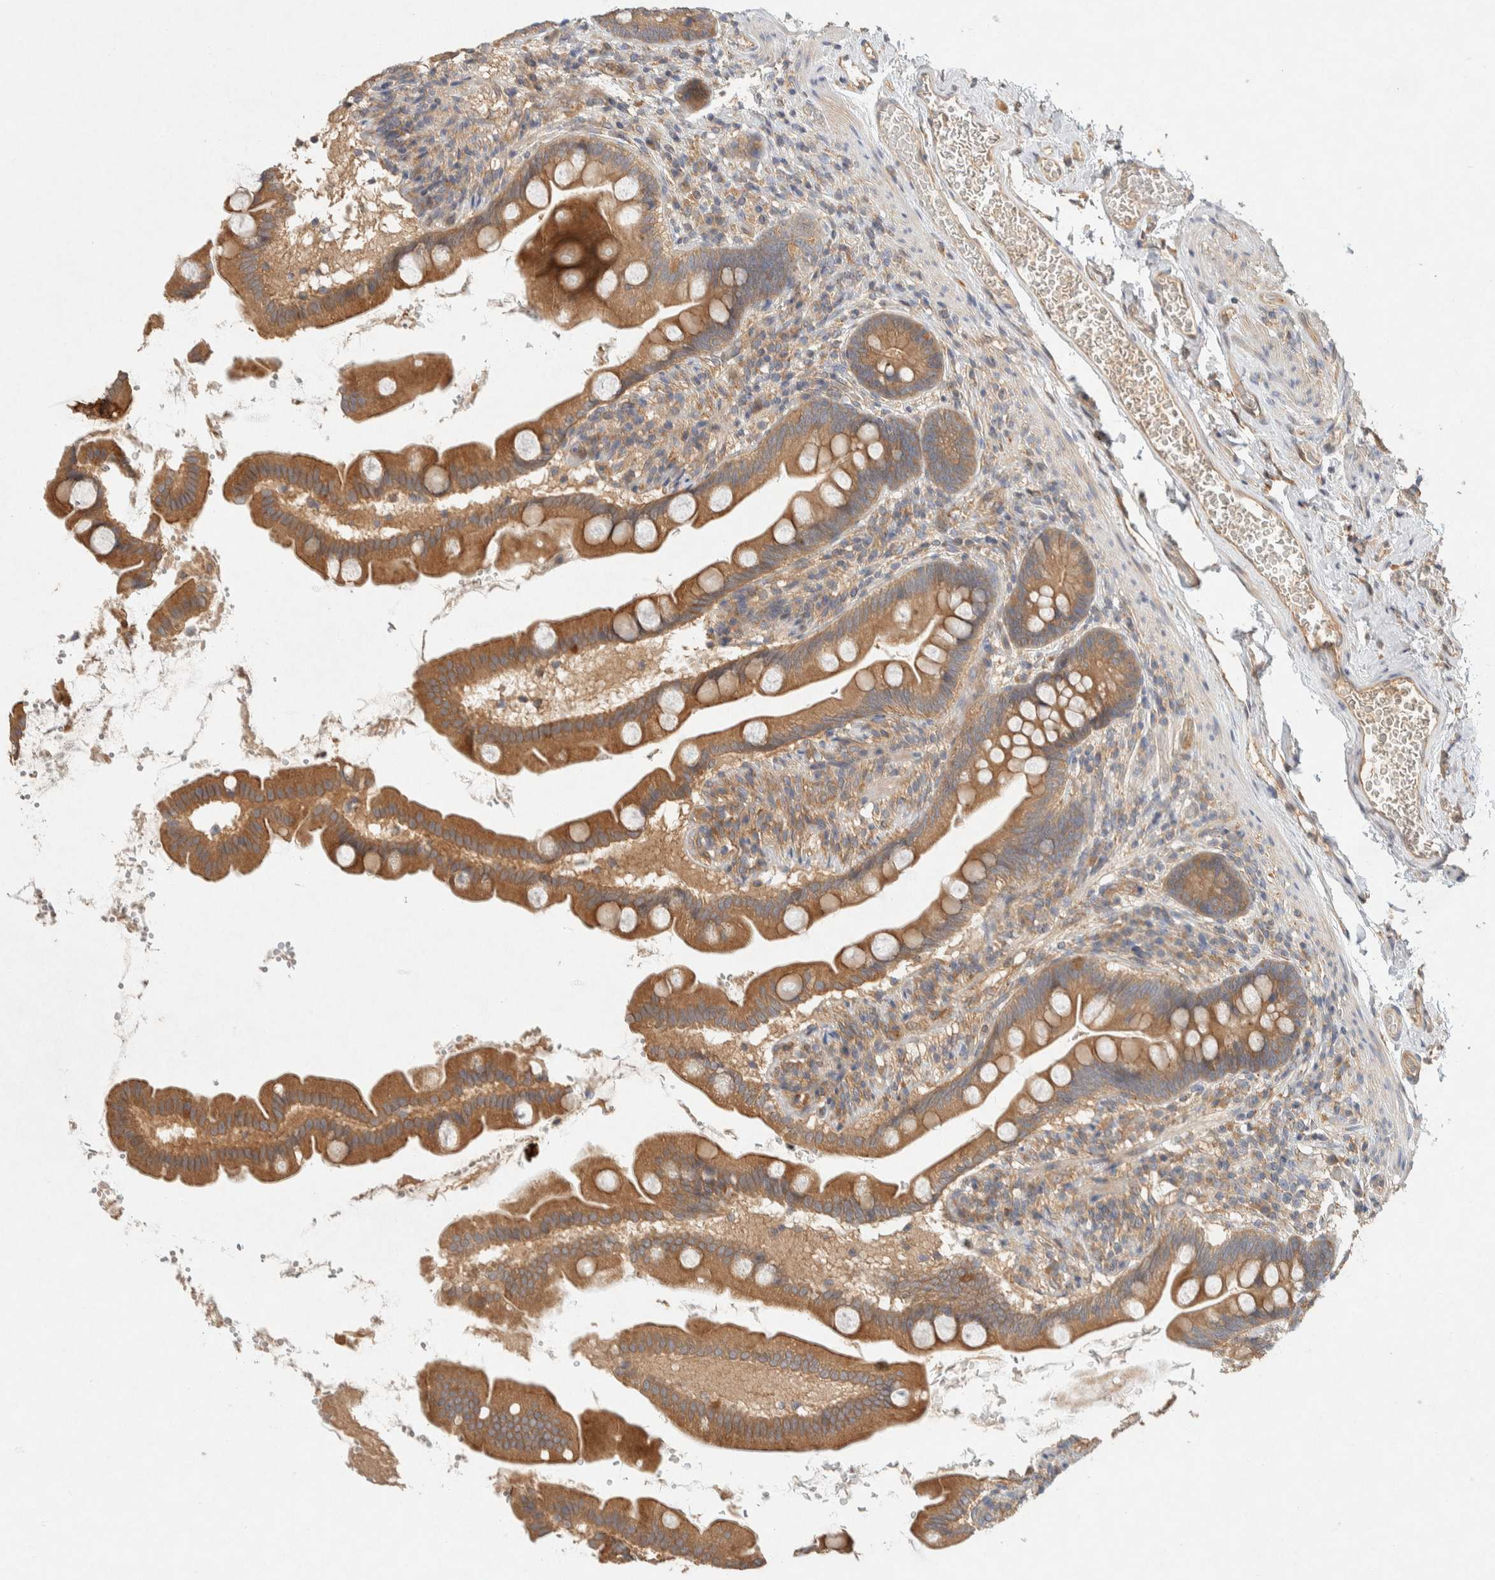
{"staining": {"intensity": "moderate", "quantity": ">75%", "location": "cytoplasmic/membranous"}, "tissue": "small intestine", "cell_type": "Glandular cells", "image_type": "normal", "snomed": [{"axis": "morphology", "description": "Normal tissue, NOS"}, {"axis": "topography", "description": "Small intestine"}], "caption": "Immunohistochemical staining of unremarkable small intestine demonstrates >75% levels of moderate cytoplasmic/membranous protein staining in approximately >75% of glandular cells. The staining was performed using DAB (3,3'-diaminobenzidine), with brown indicating positive protein expression. Nuclei are stained blue with hematoxylin.", "gene": "PXK", "patient": {"sex": "female", "age": 56}}